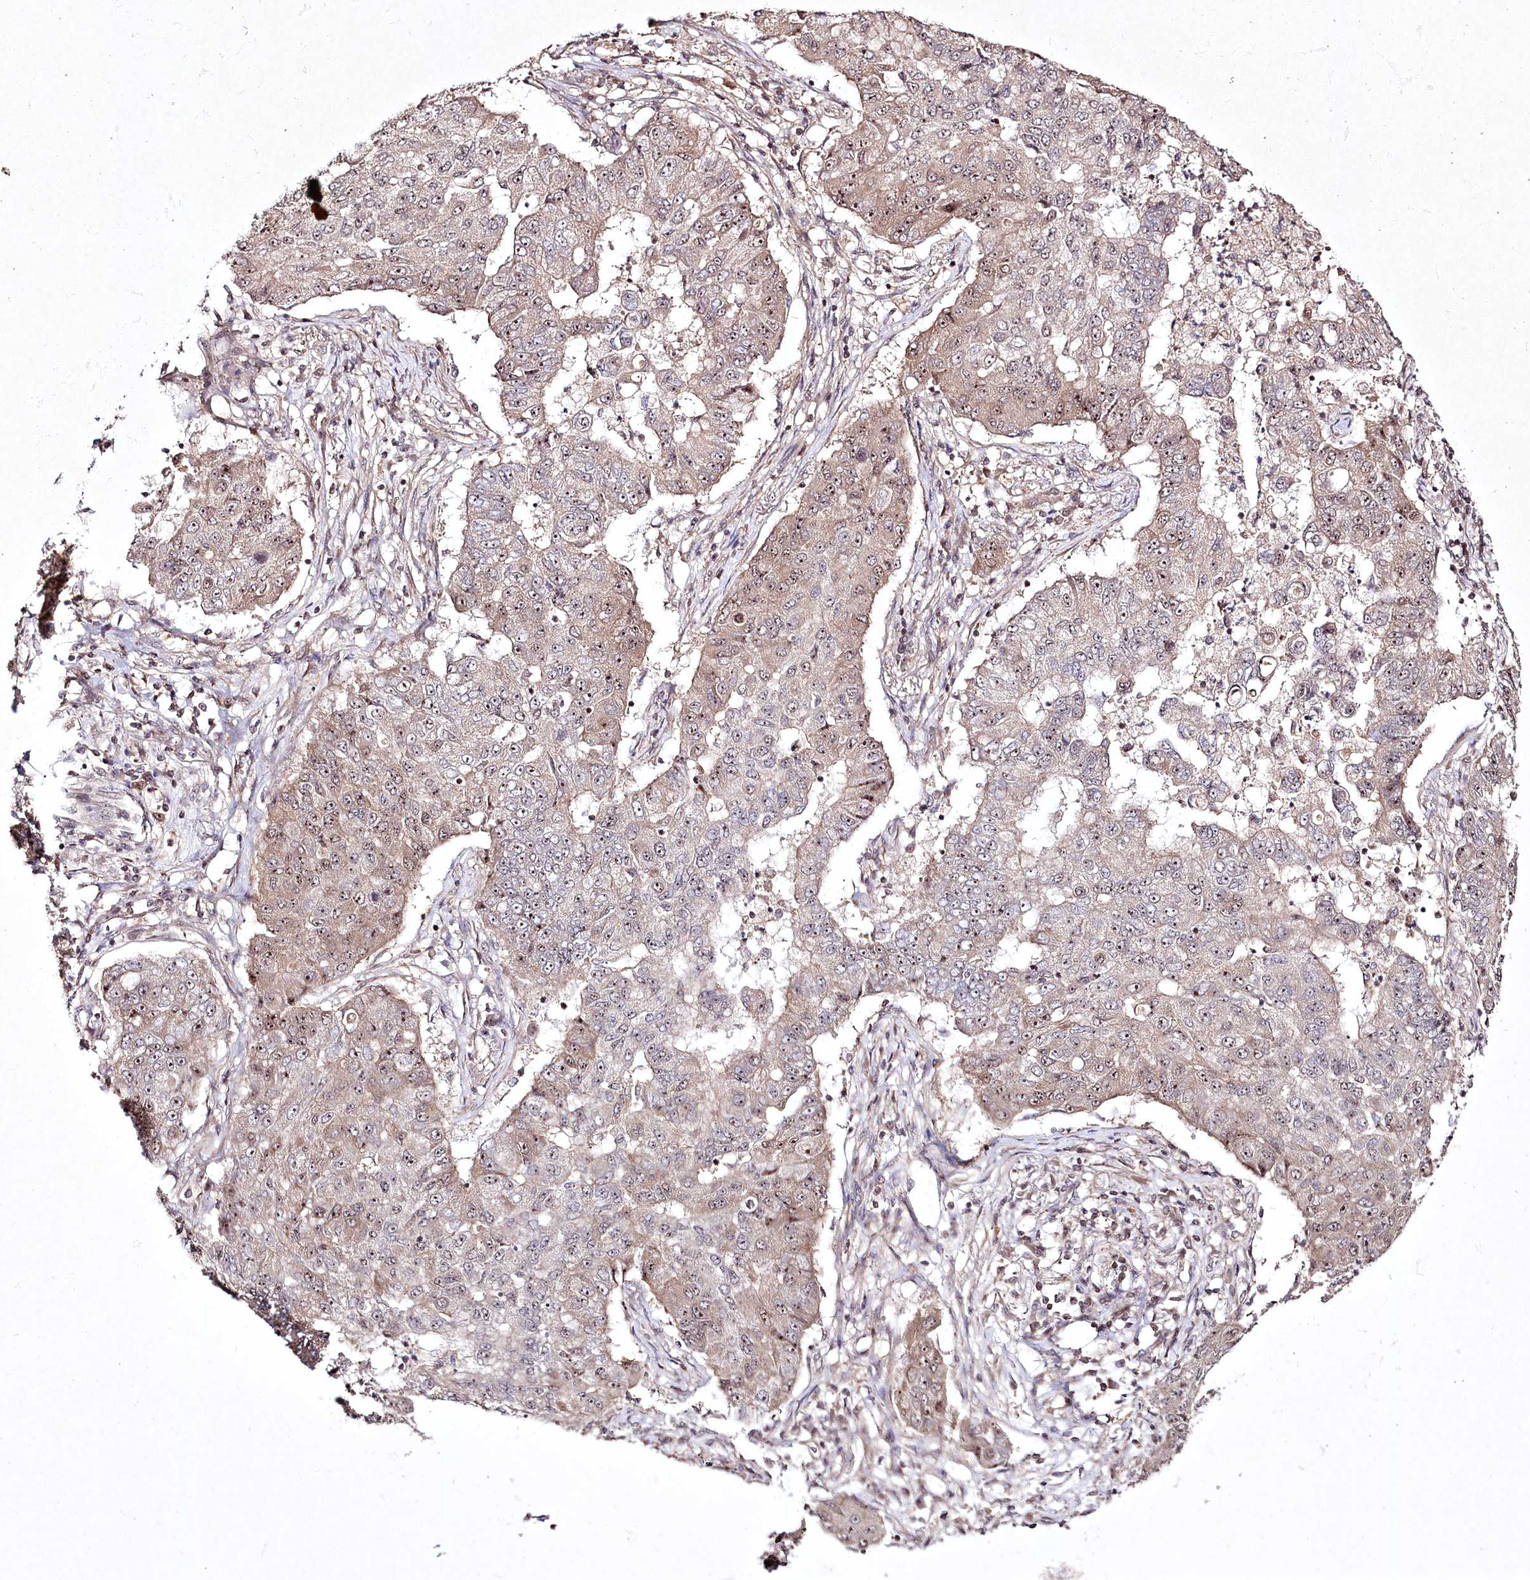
{"staining": {"intensity": "weak", "quantity": ">75%", "location": "cytoplasmic/membranous,nuclear"}, "tissue": "lung cancer", "cell_type": "Tumor cells", "image_type": "cancer", "snomed": [{"axis": "morphology", "description": "Squamous cell carcinoma, NOS"}, {"axis": "topography", "description": "Lung"}], "caption": "A brown stain highlights weak cytoplasmic/membranous and nuclear staining of a protein in lung cancer (squamous cell carcinoma) tumor cells. The staining was performed using DAB, with brown indicating positive protein expression. Nuclei are stained blue with hematoxylin.", "gene": "CCDC59", "patient": {"sex": "male", "age": 74}}